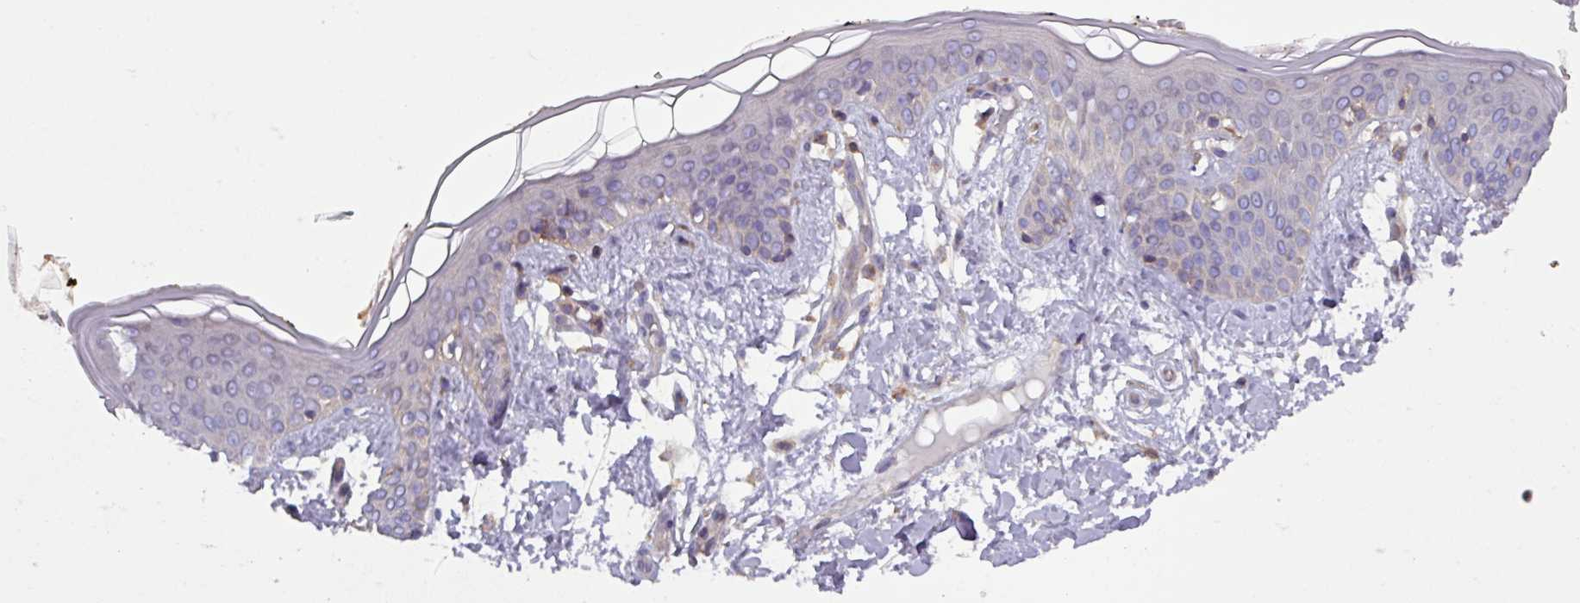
{"staining": {"intensity": "moderate", "quantity": "<25%", "location": "cytoplasmic/membranous"}, "tissue": "skin", "cell_type": "Fibroblasts", "image_type": "normal", "snomed": [{"axis": "morphology", "description": "Normal tissue, NOS"}, {"axis": "topography", "description": "Skin"}], "caption": "About <25% of fibroblasts in normal skin display moderate cytoplasmic/membranous protein expression as visualized by brown immunohistochemical staining.", "gene": "PLEKHD1", "patient": {"sex": "female", "age": 34}}